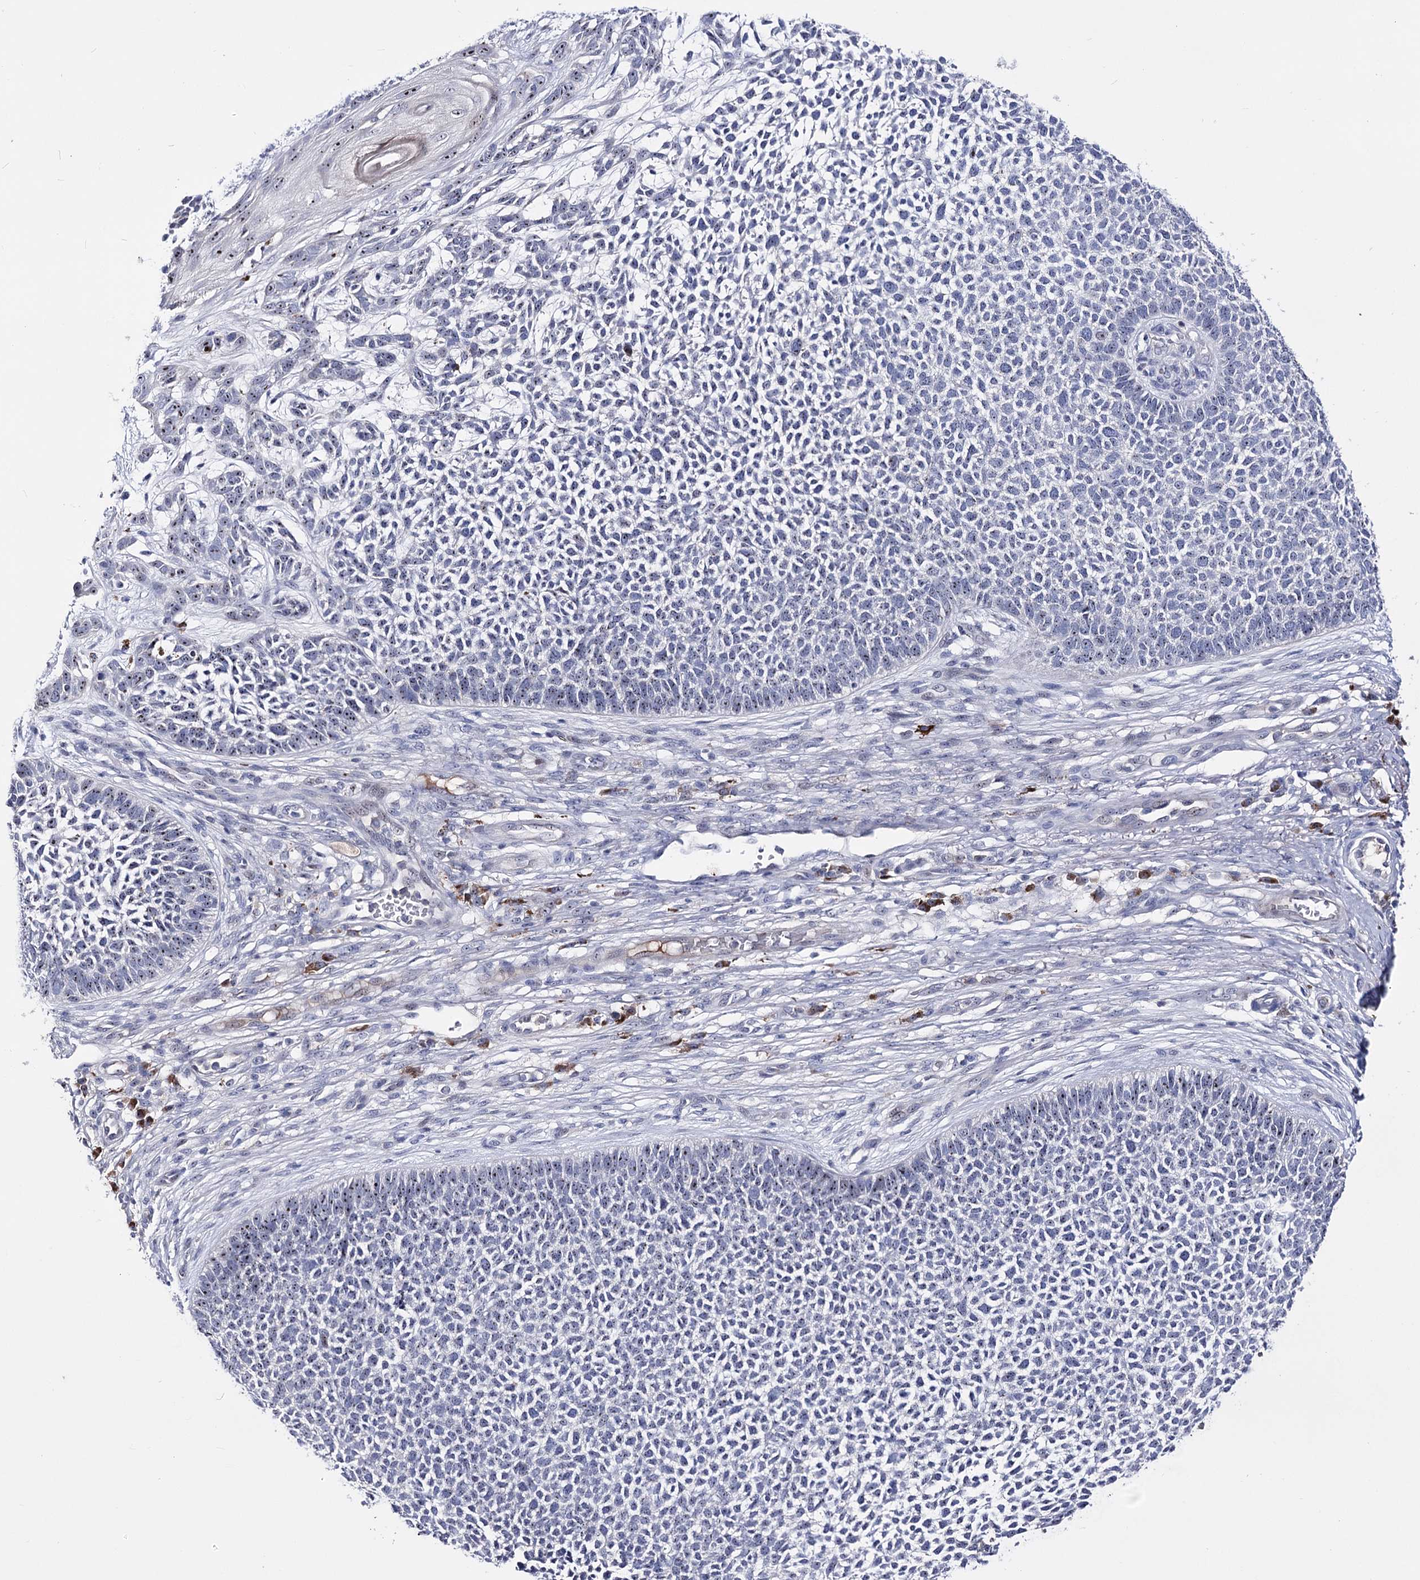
{"staining": {"intensity": "moderate", "quantity": "25%-75%", "location": "nuclear"}, "tissue": "skin cancer", "cell_type": "Tumor cells", "image_type": "cancer", "snomed": [{"axis": "morphology", "description": "Basal cell carcinoma"}, {"axis": "topography", "description": "Skin"}], "caption": "Skin cancer stained with DAB (3,3'-diaminobenzidine) IHC exhibits medium levels of moderate nuclear expression in about 25%-75% of tumor cells.", "gene": "PCGF5", "patient": {"sex": "female", "age": 84}}